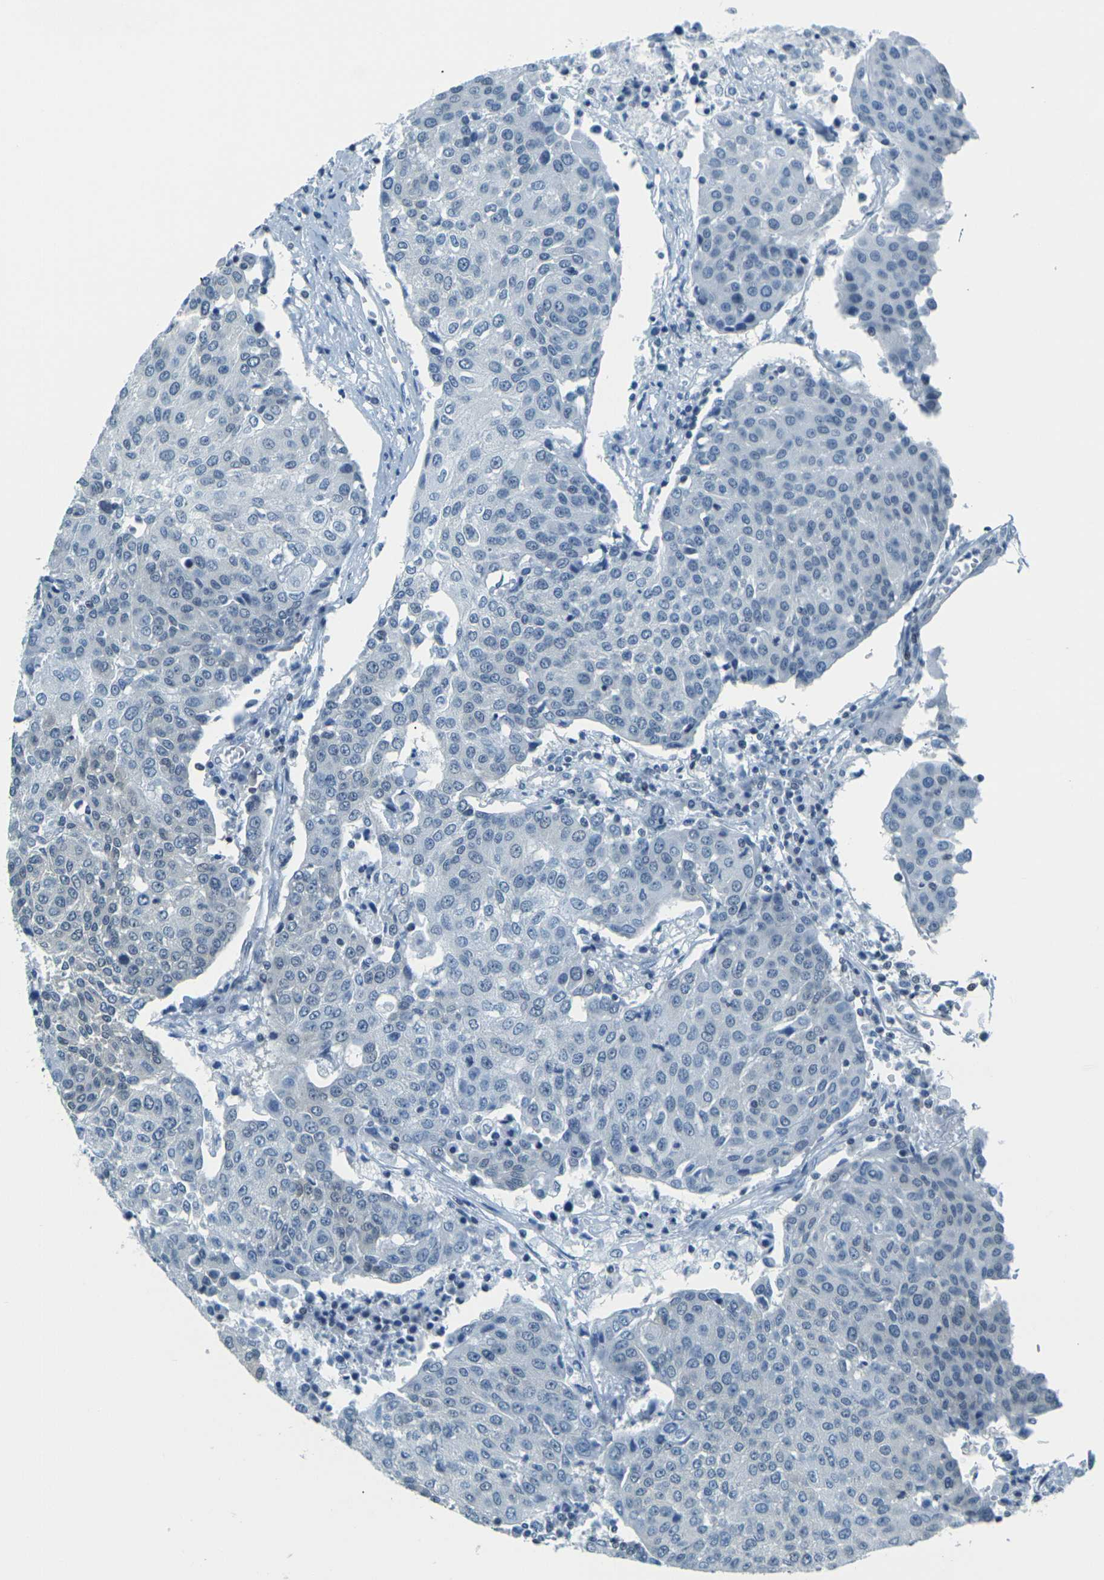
{"staining": {"intensity": "weak", "quantity": "25%-75%", "location": "nuclear"}, "tissue": "urothelial cancer", "cell_type": "Tumor cells", "image_type": "cancer", "snomed": [{"axis": "morphology", "description": "Urothelial carcinoma, High grade"}, {"axis": "topography", "description": "Urinary bladder"}], "caption": "This photomicrograph exhibits IHC staining of urothelial cancer, with low weak nuclear expression in about 25%-75% of tumor cells.", "gene": "NHEJ1", "patient": {"sex": "female", "age": 85}}